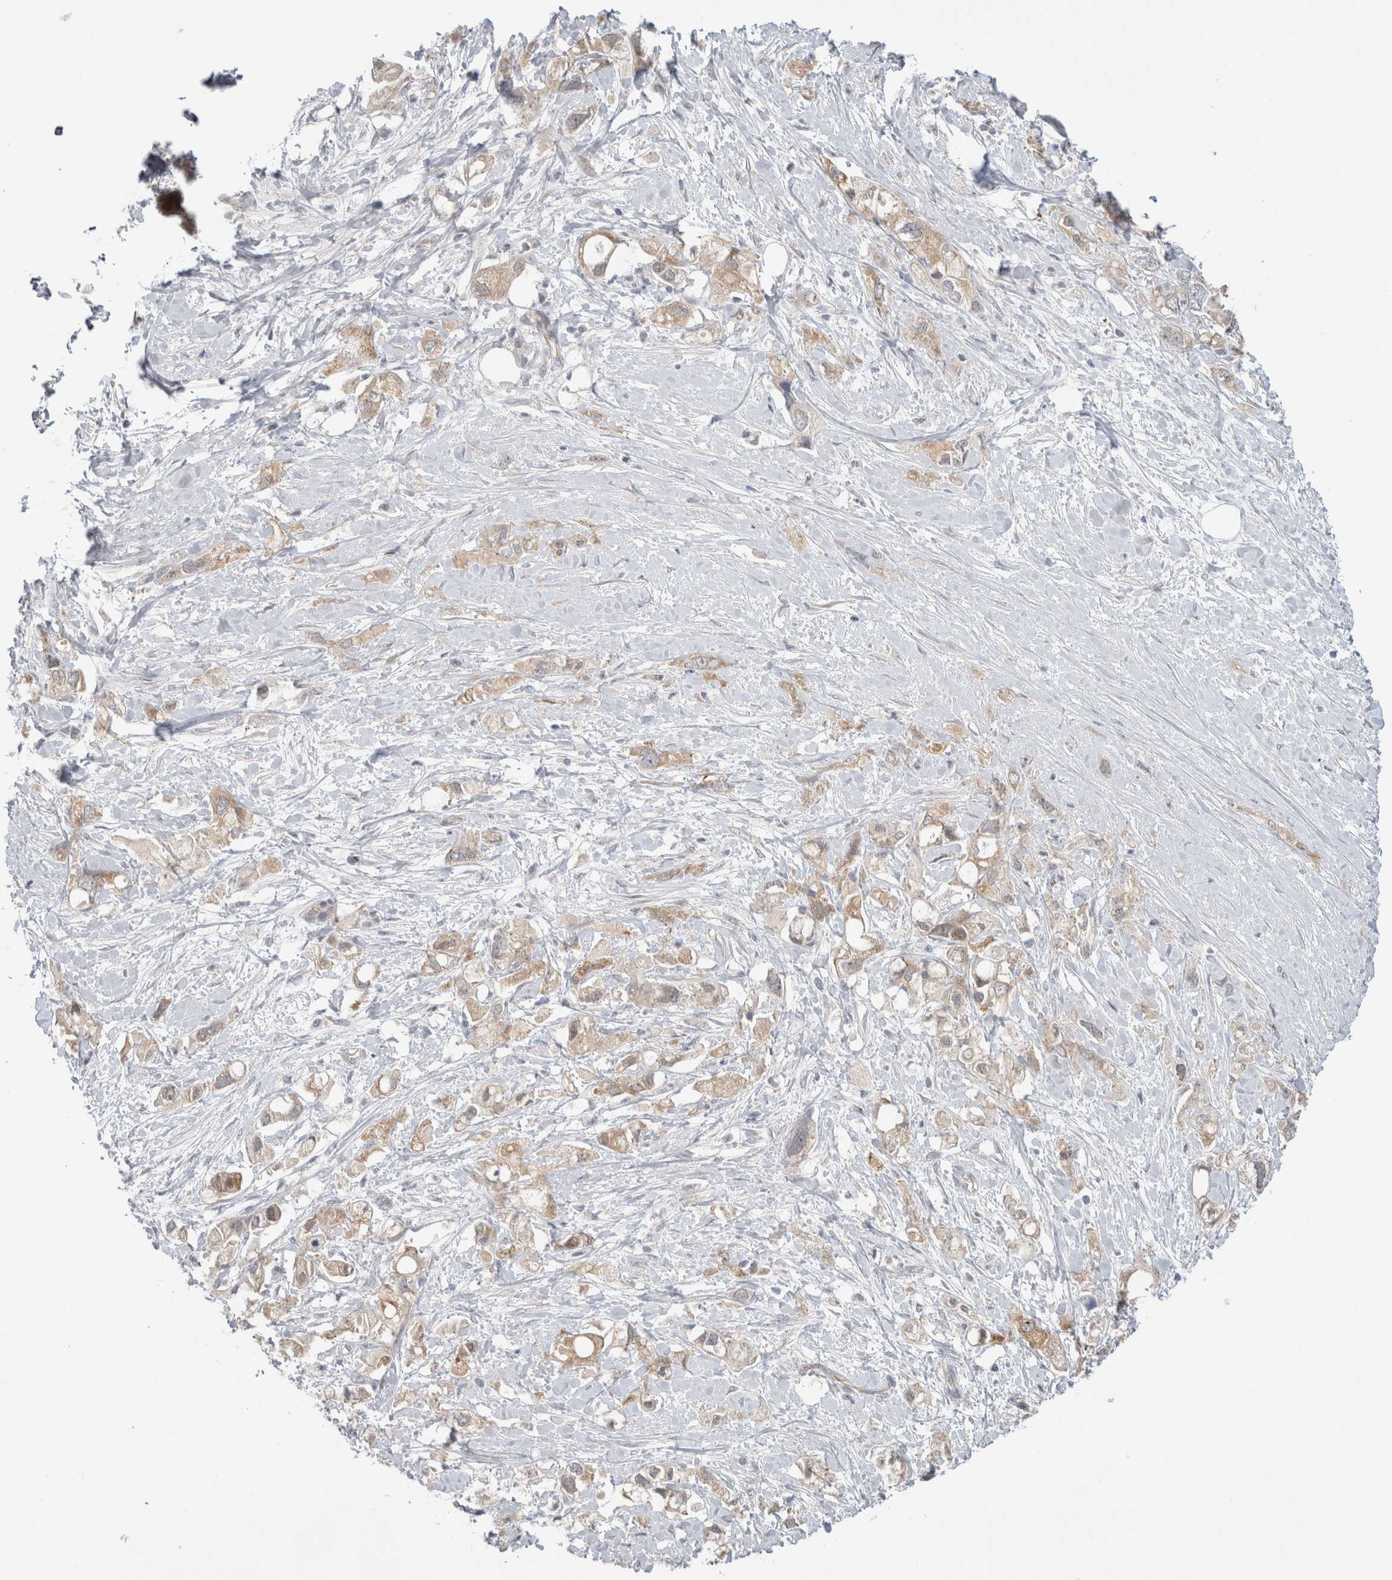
{"staining": {"intensity": "moderate", "quantity": ">75%", "location": "cytoplasmic/membranous"}, "tissue": "pancreatic cancer", "cell_type": "Tumor cells", "image_type": "cancer", "snomed": [{"axis": "morphology", "description": "Adenocarcinoma, NOS"}, {"axis": "topography", "description": "Pancreas"}], "caption": "IHC micrograph of neoplastic tissue: pancreatic adenocarcinoma stained using IHC exhibits medium levels of moderate protein expression localized specifically in the cytoplasmic/membranous of tumor cells, appearing as a cytoplasmic/membranous brown color.", "gene": "TAFA5", "patient": {"sex": "female", "age": 56}}